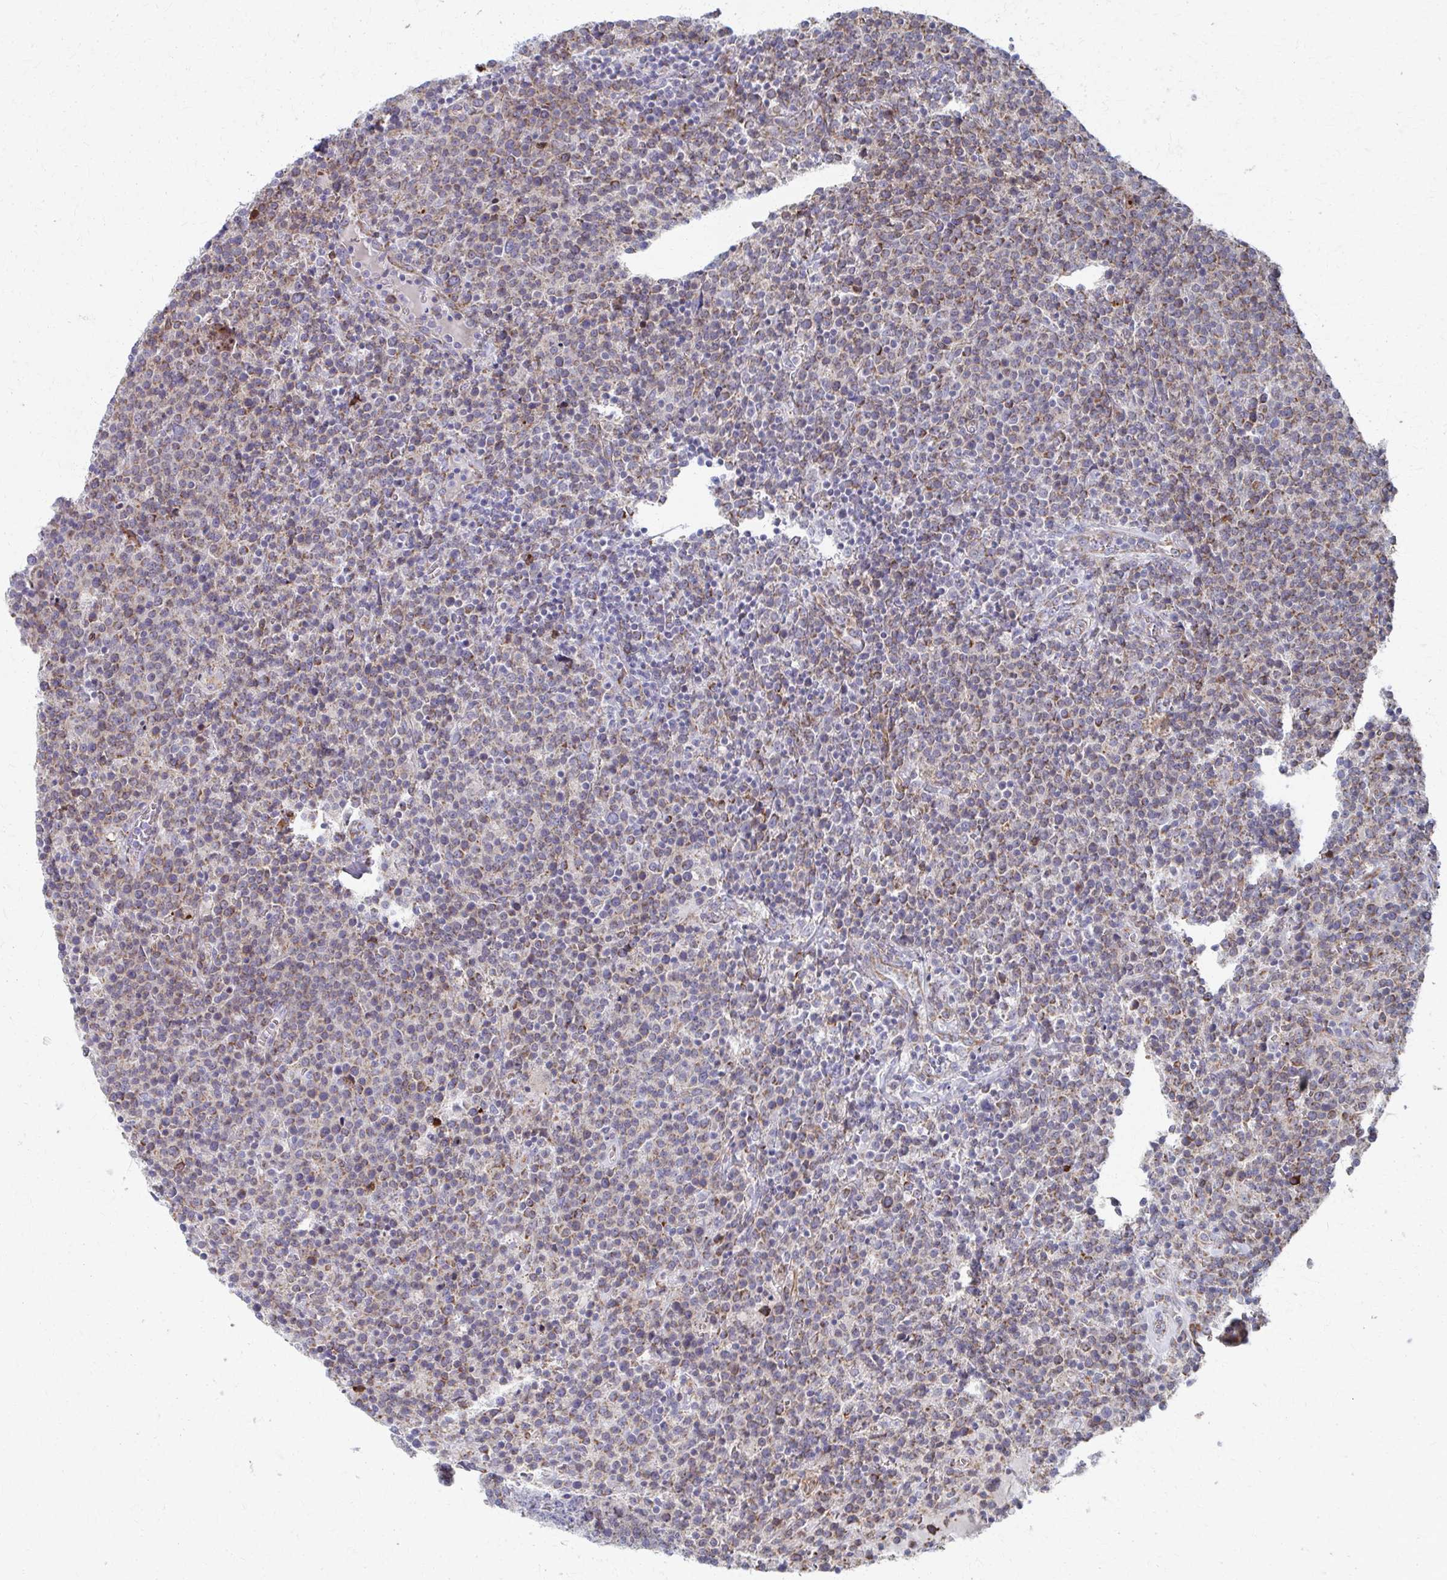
{"staining": {"intensity": "moderate", "quantity": "<25%", "location": "cytoplasmic/membranous"}, "tissue": "lymphoma", "cell_type": "Tumor cells", "image_type": "cancer", "snomed": [{"axis": "morphology", "description": "Malignant lymphoma, non-Hodgkin's type, High grade"}, {"axis": "topography", "description": "Lymph node"}], "caption": "Tumor cells display low levels of moderate cytoplasmic/membranous positivity in approximately <25% of cells in human high-grade malignant lymphoma, non-Hodgkin's type.", "gene": "FAHD1", "patient": {"sex": "male", "age": 61}}